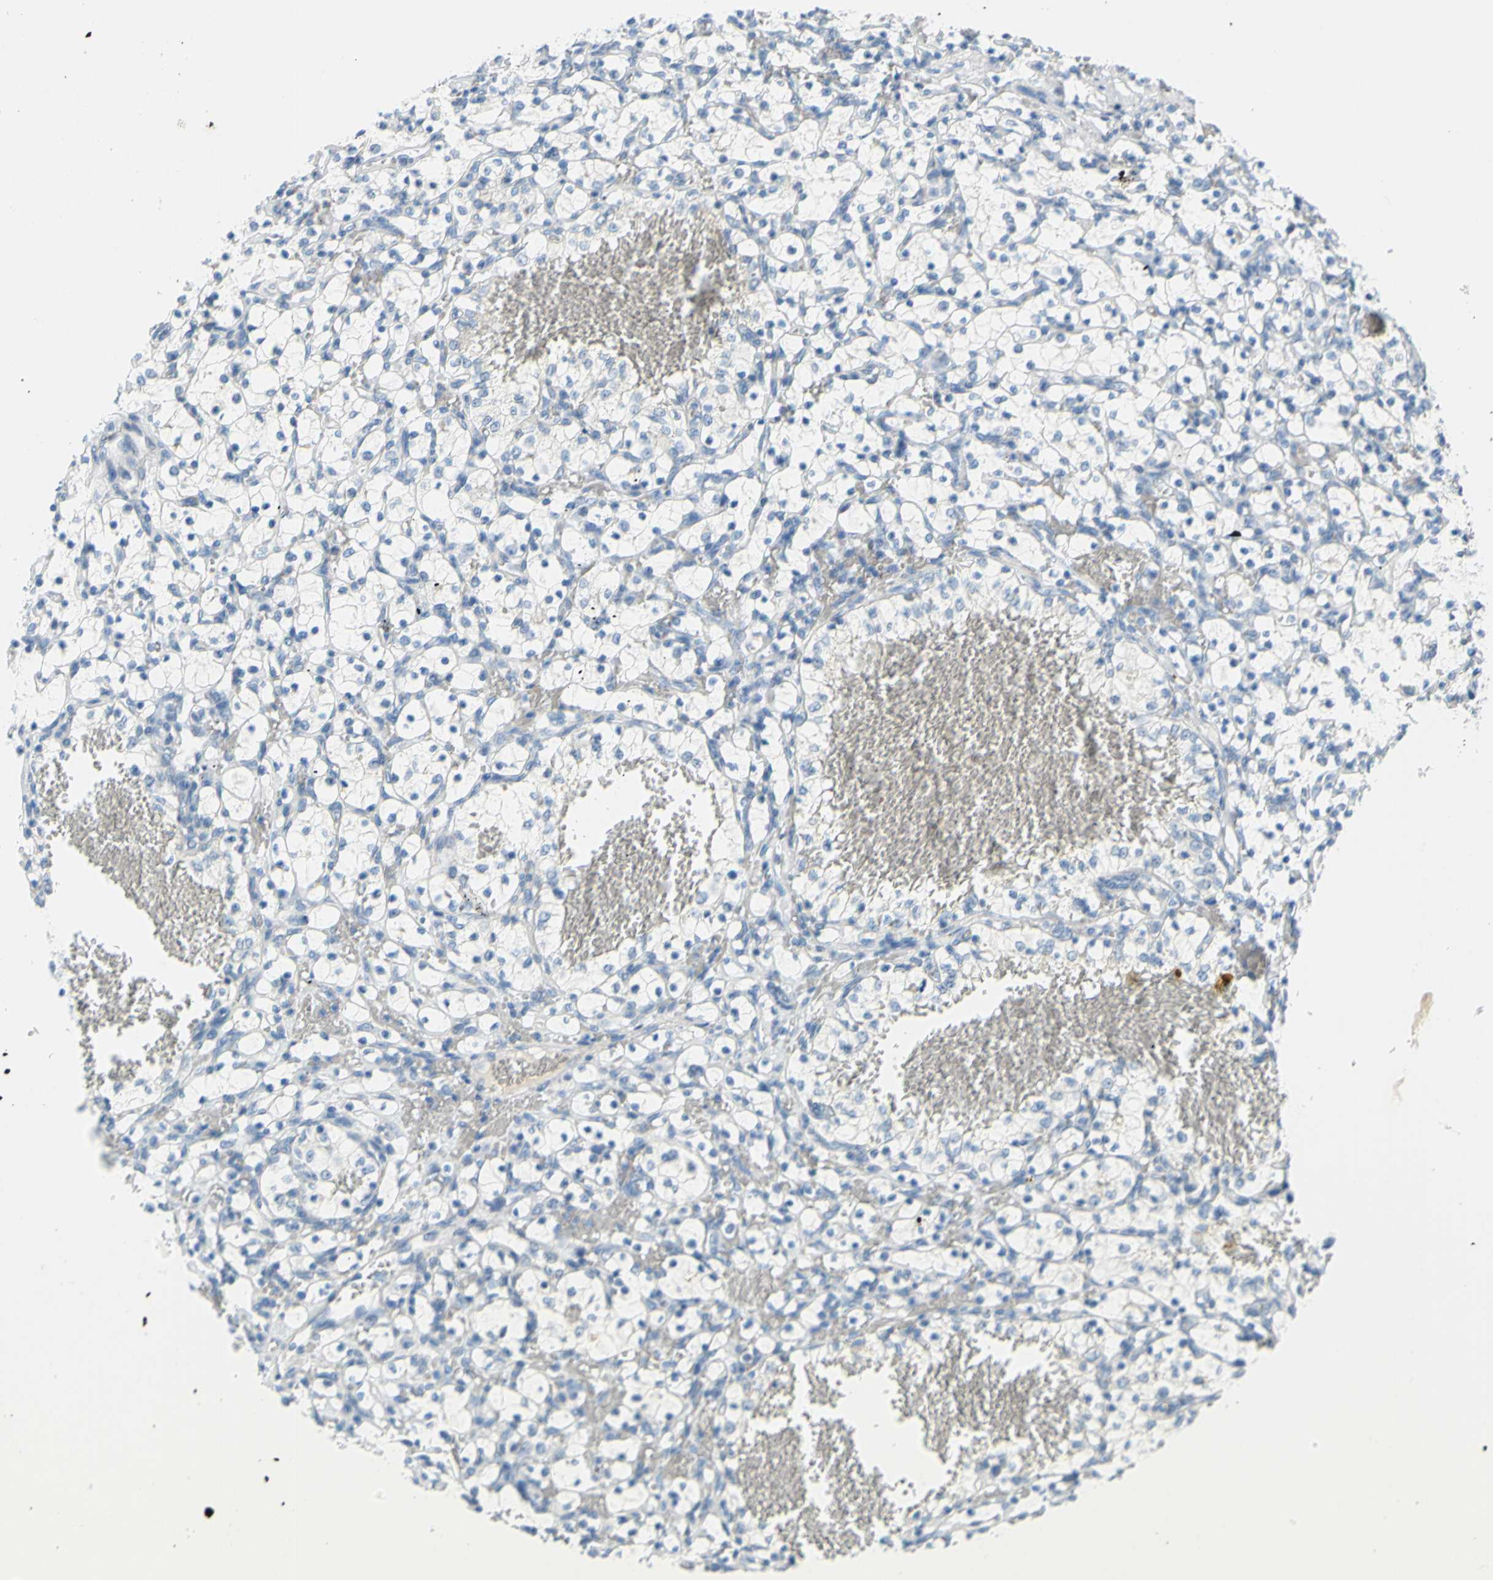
{"staining": {"intensity": "negative", "quantity": "none", "location": "none"}, "tissue": "renal cancer", "cell_type": "Tumor cells", "image_type": "cancer", "snomed": [{"axis": "morphology", "description": "Adenocarcinoma, NOS"}, {"axis": "topography", "description": "Kidney"}], "caption": "Immunohistochemistry (IHC) image of human renal cancer (adenocarcinoma) stained for a protein (brown), which reveals no staining in tumor cells.", "gene": "DCT", "patient": {"sex": "female", "age": 69}}